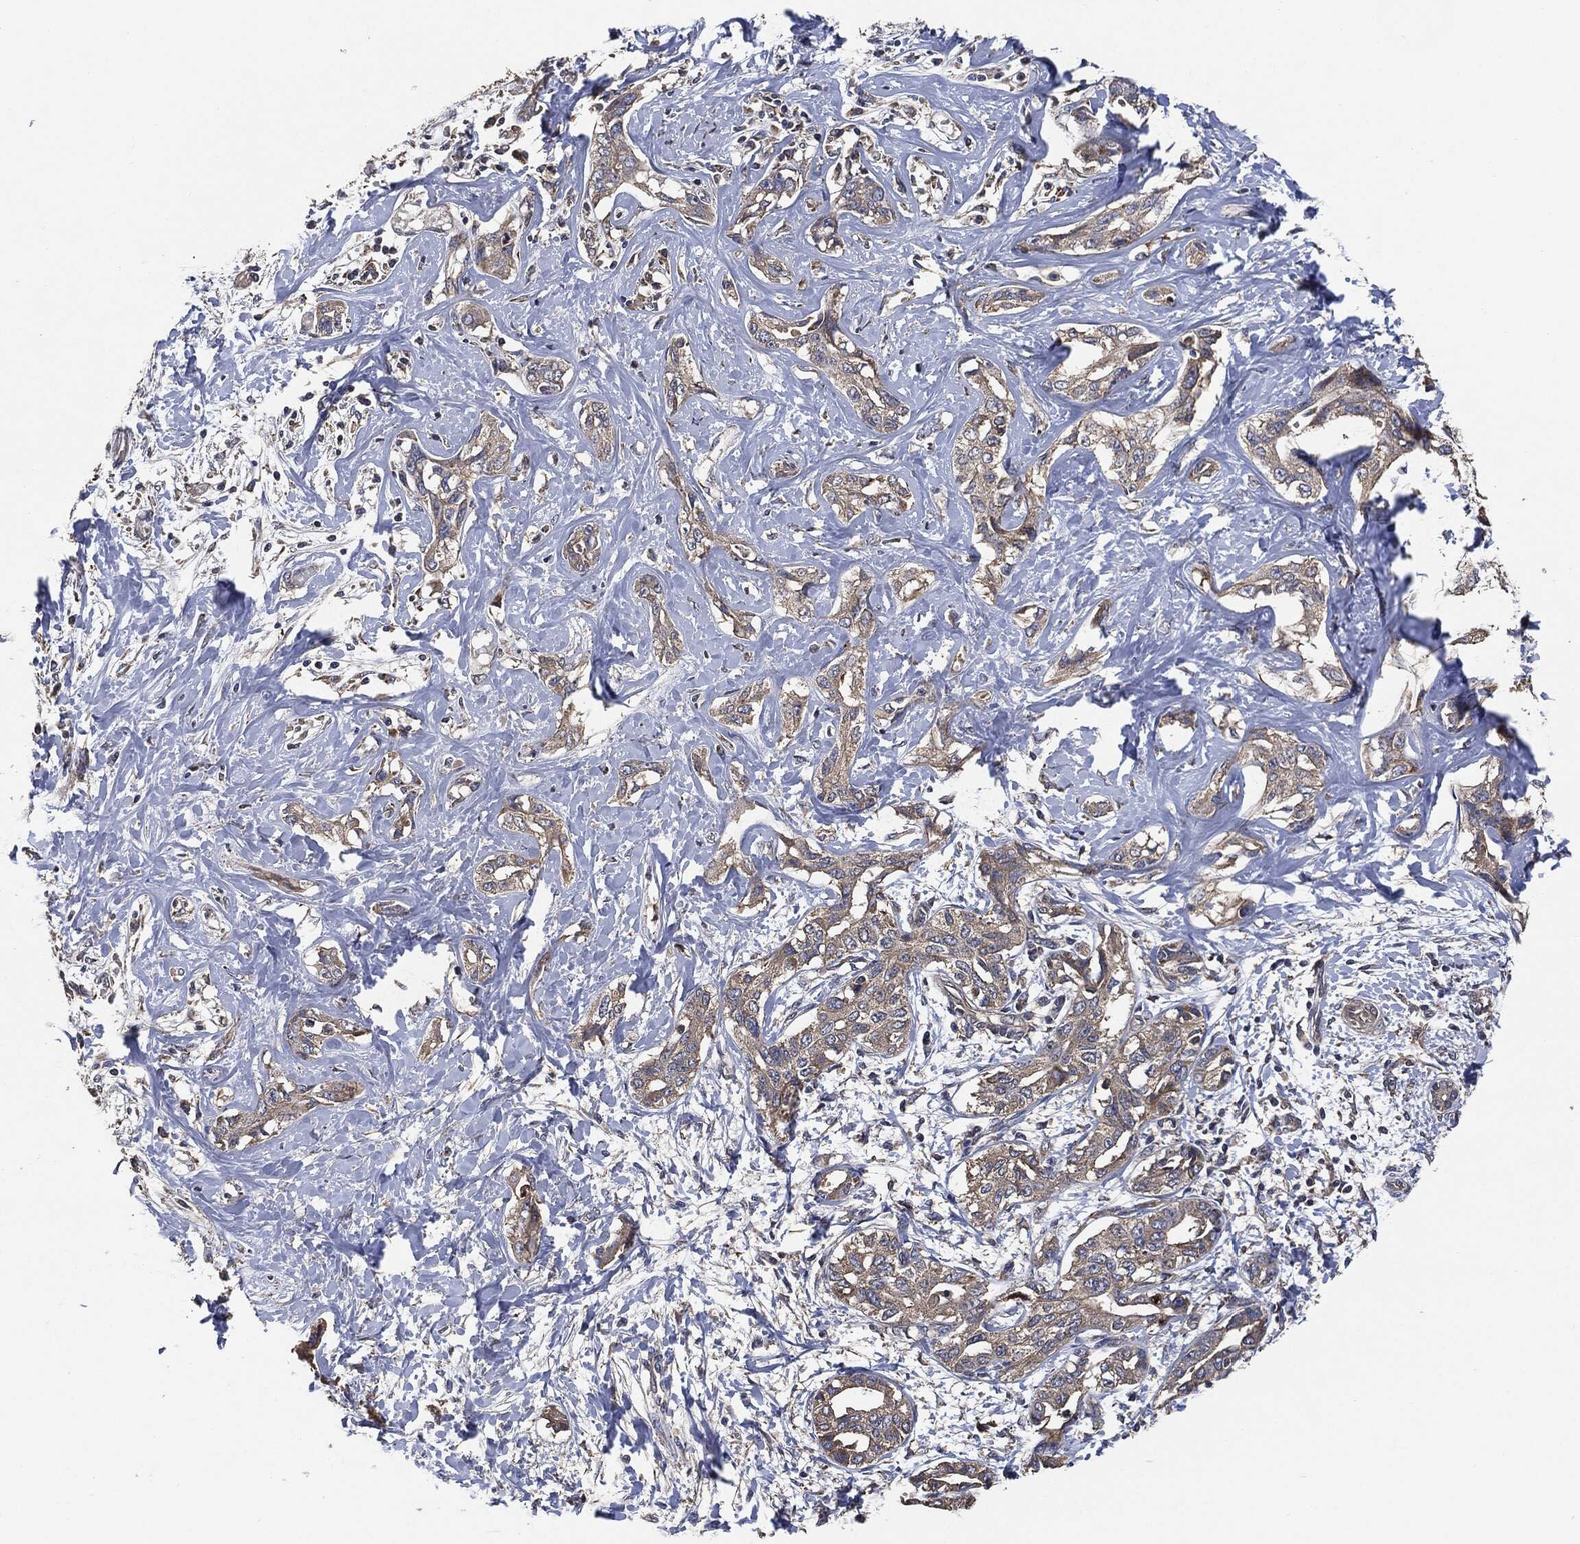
{"staining": {"intensity": "weak", "quantity": "25%-75%", "location": "cytoplasmic/membranous"}, "tissue": "liver cancer", "cell_type": "Tumor cells", "image_type": "cancer", "snomed": [{"axis": "morphology", "description": "Cholangiocarcinoma"}, {"axis": "topography", "description": "Liver"}], "caption": "Liver cancer (cholangiocarcinoma) was stained to show a protein in brown. There is low levels of weak cytoplasmic/membranous staining in approximately 25%-75% of tumor cells.", "gene": "STK3", "patient": {"sex": "male", "age": 59}}